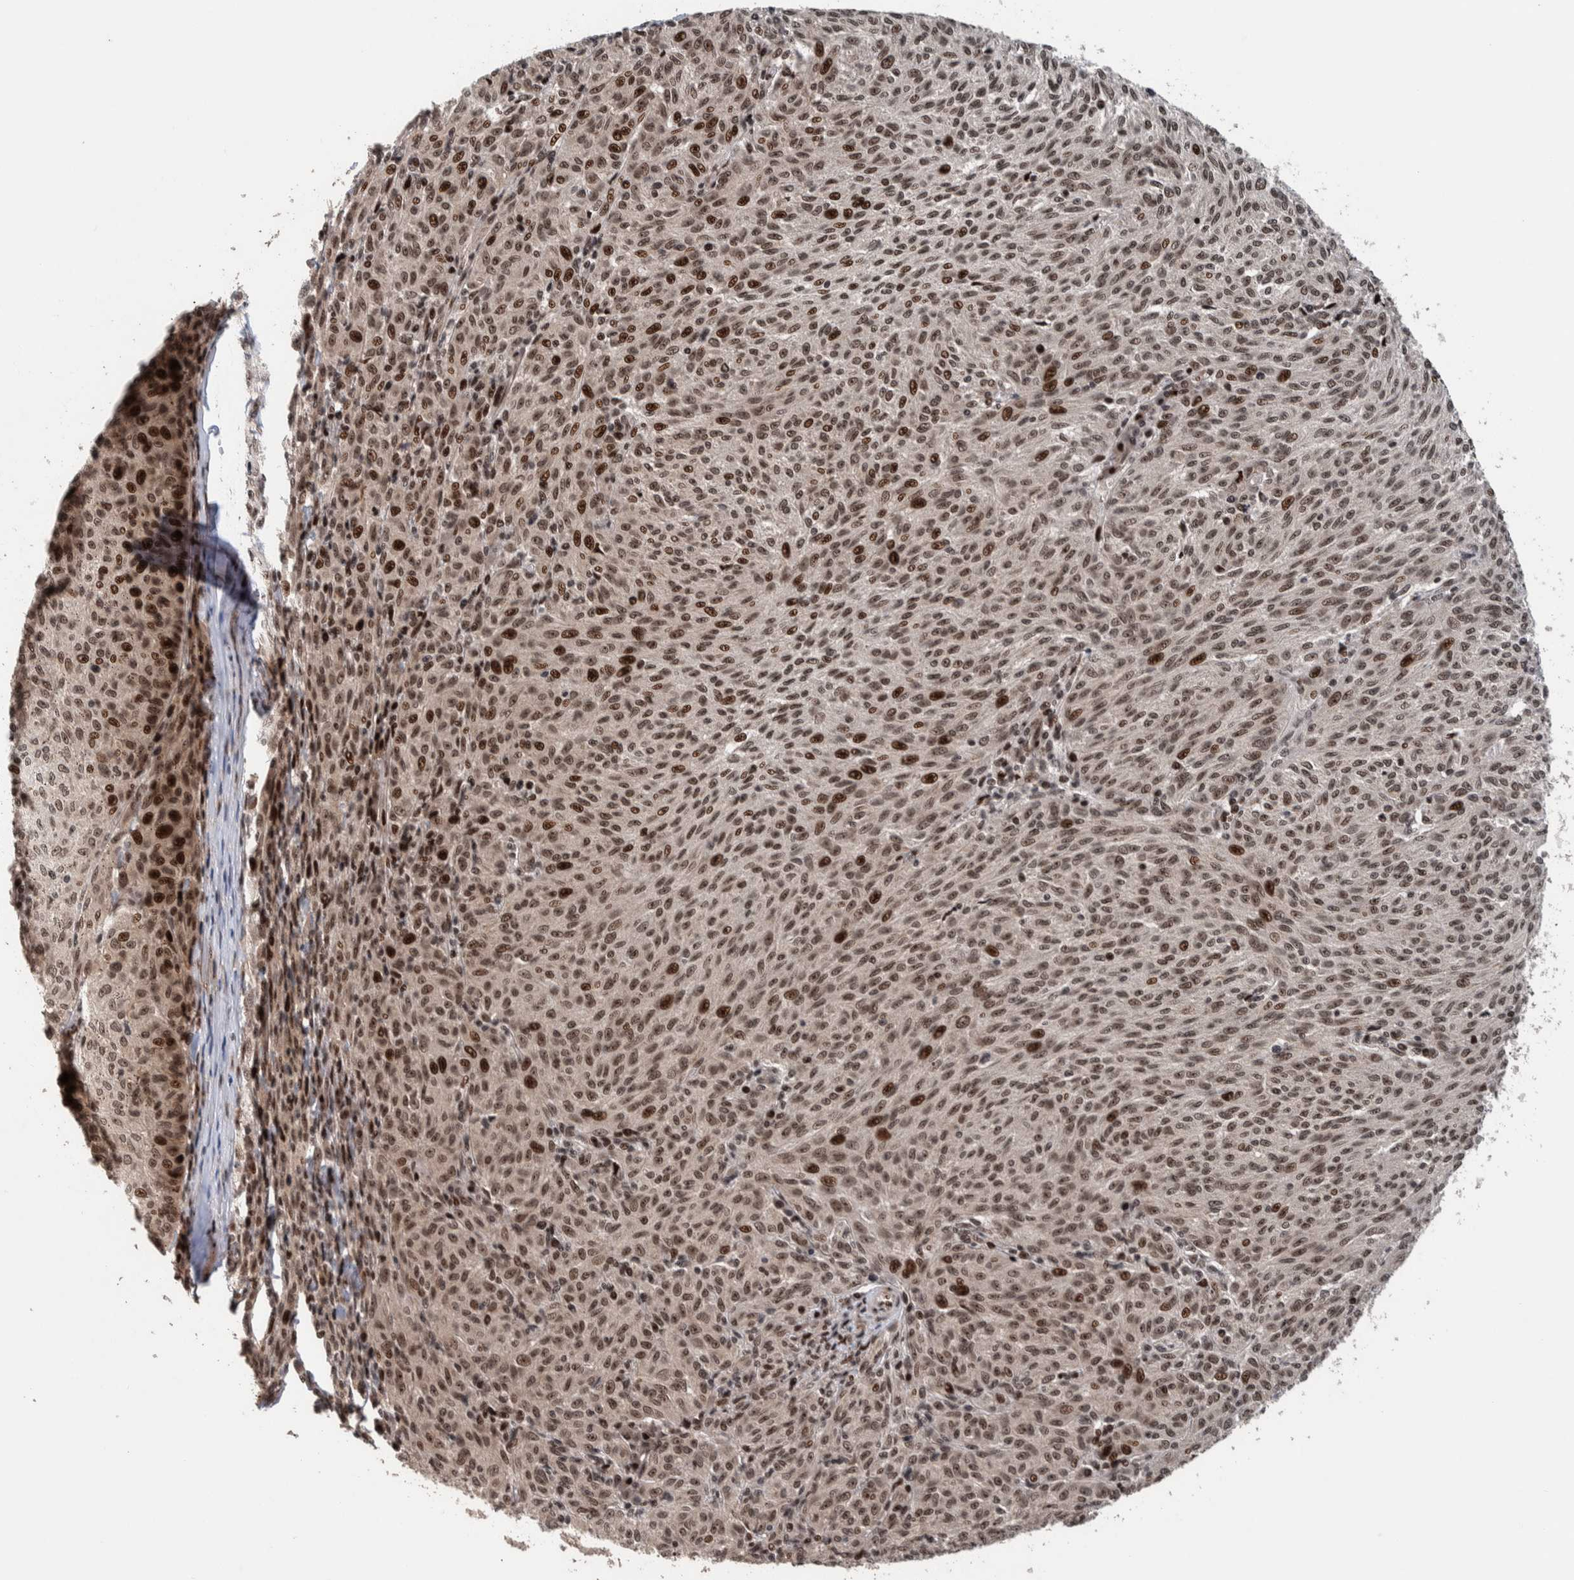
{"staining": {"intensity": "strong", "quantity": ">75%", "location": "nuclear"}, "tissue": "melanoma", "cell_type": "Tumor cells", "image_type": "cancer", "snomed": [{"axis": "morphology", "description": "Malignant melanoma, NOS"}, {"axis": "topography", "description": "Skin"}], "caption": "Immunohistochemistry (IHC) image of neoplastic tissue: human malignant melanoma stained using immunohistochemistry reveals high levels of strong protein expression localized specifically in the nuclear of tumor cells, appearing as a nuclear brown color.", "gene": "CHD4", "patient": {"sex": "female", "age": 72}}